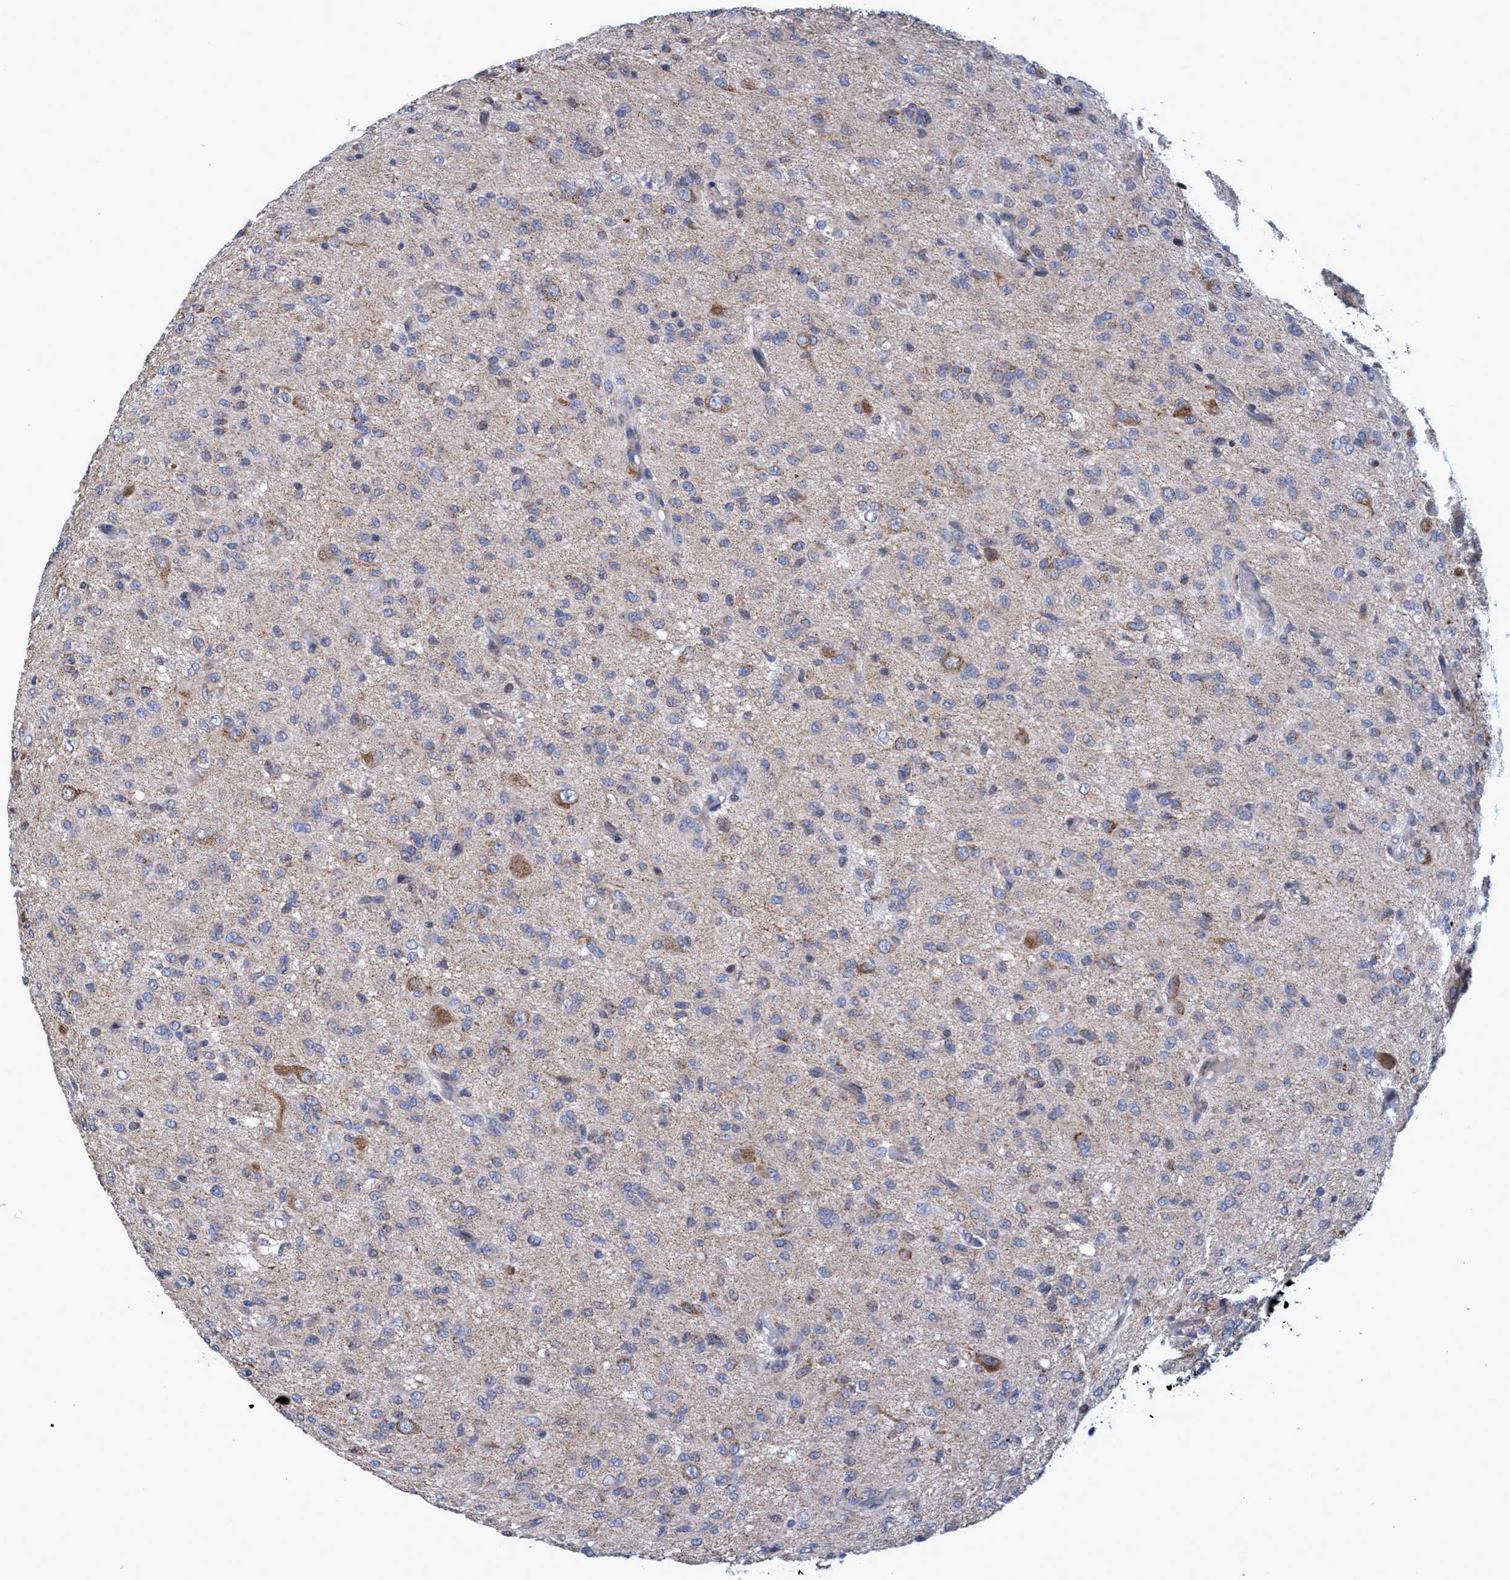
{"staining": {"intensity": "negative", "quantity": "none", "location": "none"}, "tissue": "glioma", "cell_type": "Tumor cells", "image_type": "cancer", "snomed": [{"axis": "morphology", "description": "Glioma, malignant, High grade"}, {"axis": "topography", "description": "Brain"}], "caption": "Immunohistochemical staining of human glioma shows no significant staining in tumor cells. Brightfield microscopy of IHC stained with DAB (brown) and hematoxylin (blue), captured at high magnification.", "gene": "NAT16", "patient": {"sex": "female", "age": 59}}